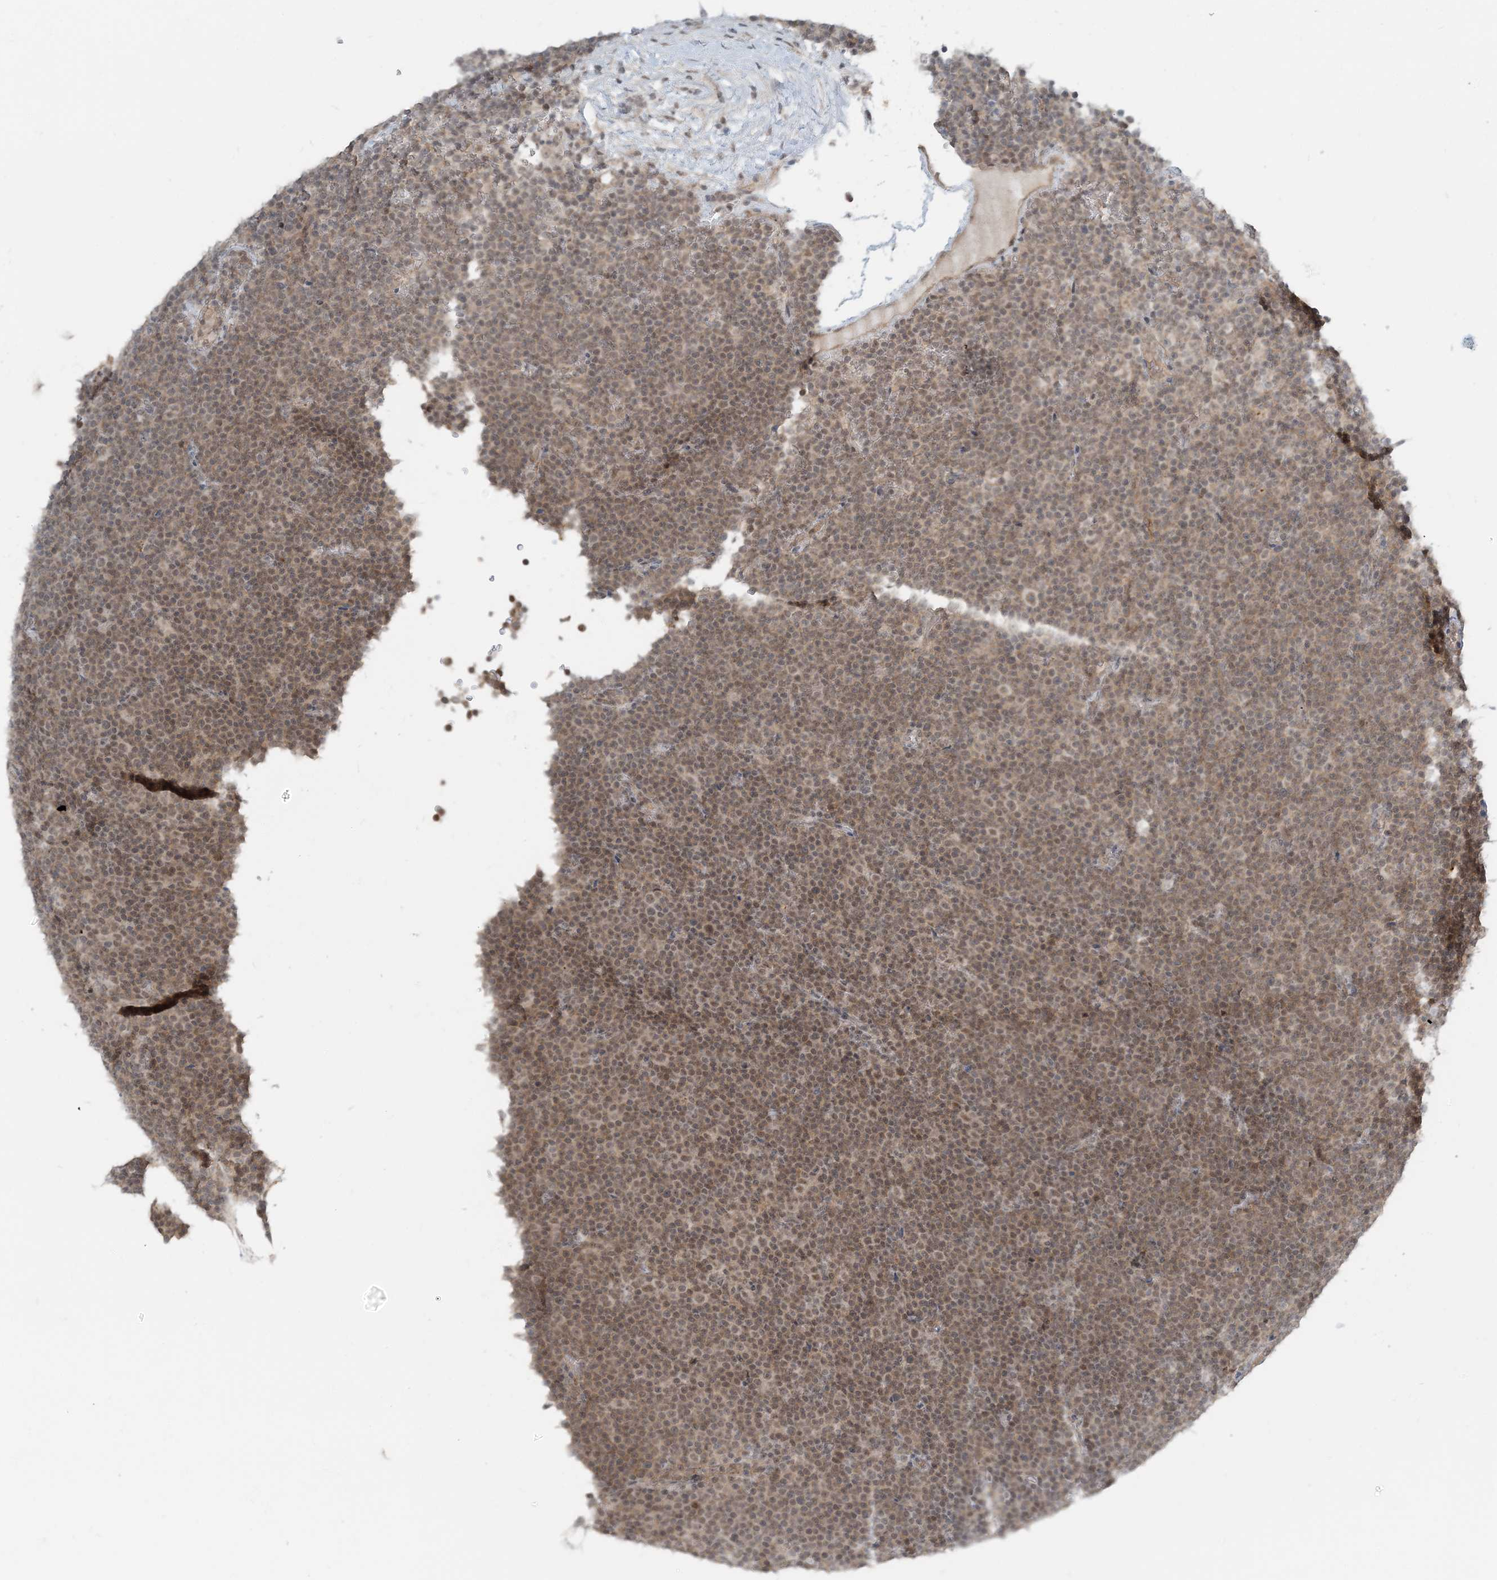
{"staining": {"intensity": "moderate", "quantity": ">75%", "location": "cytoplasmic/membranous,nuclear"}, "tissue": "lymphoma", "cell_type": "Tumor cells", "image_type": "cancer", "snomed": [{"axis": "morphology", "description": "Malignant lymphoma, non-Hodgkin's type, Low grade"}, {"axis": "topography", "description": "Lymph node"}], "caption": "An IHC photomicrograph of tumor tissue is shown. Protein staining in brown highlights moderate cytoplasmic/membranous and nuclear positivity in low-grade malignant lymphoma, non-Hodgkin's type within tumor cells. Ihc stains the protein in brown and the nuclei are stained blue.", "gene": "ATP11A", "patient": {"sex": "female", "age": 67}}